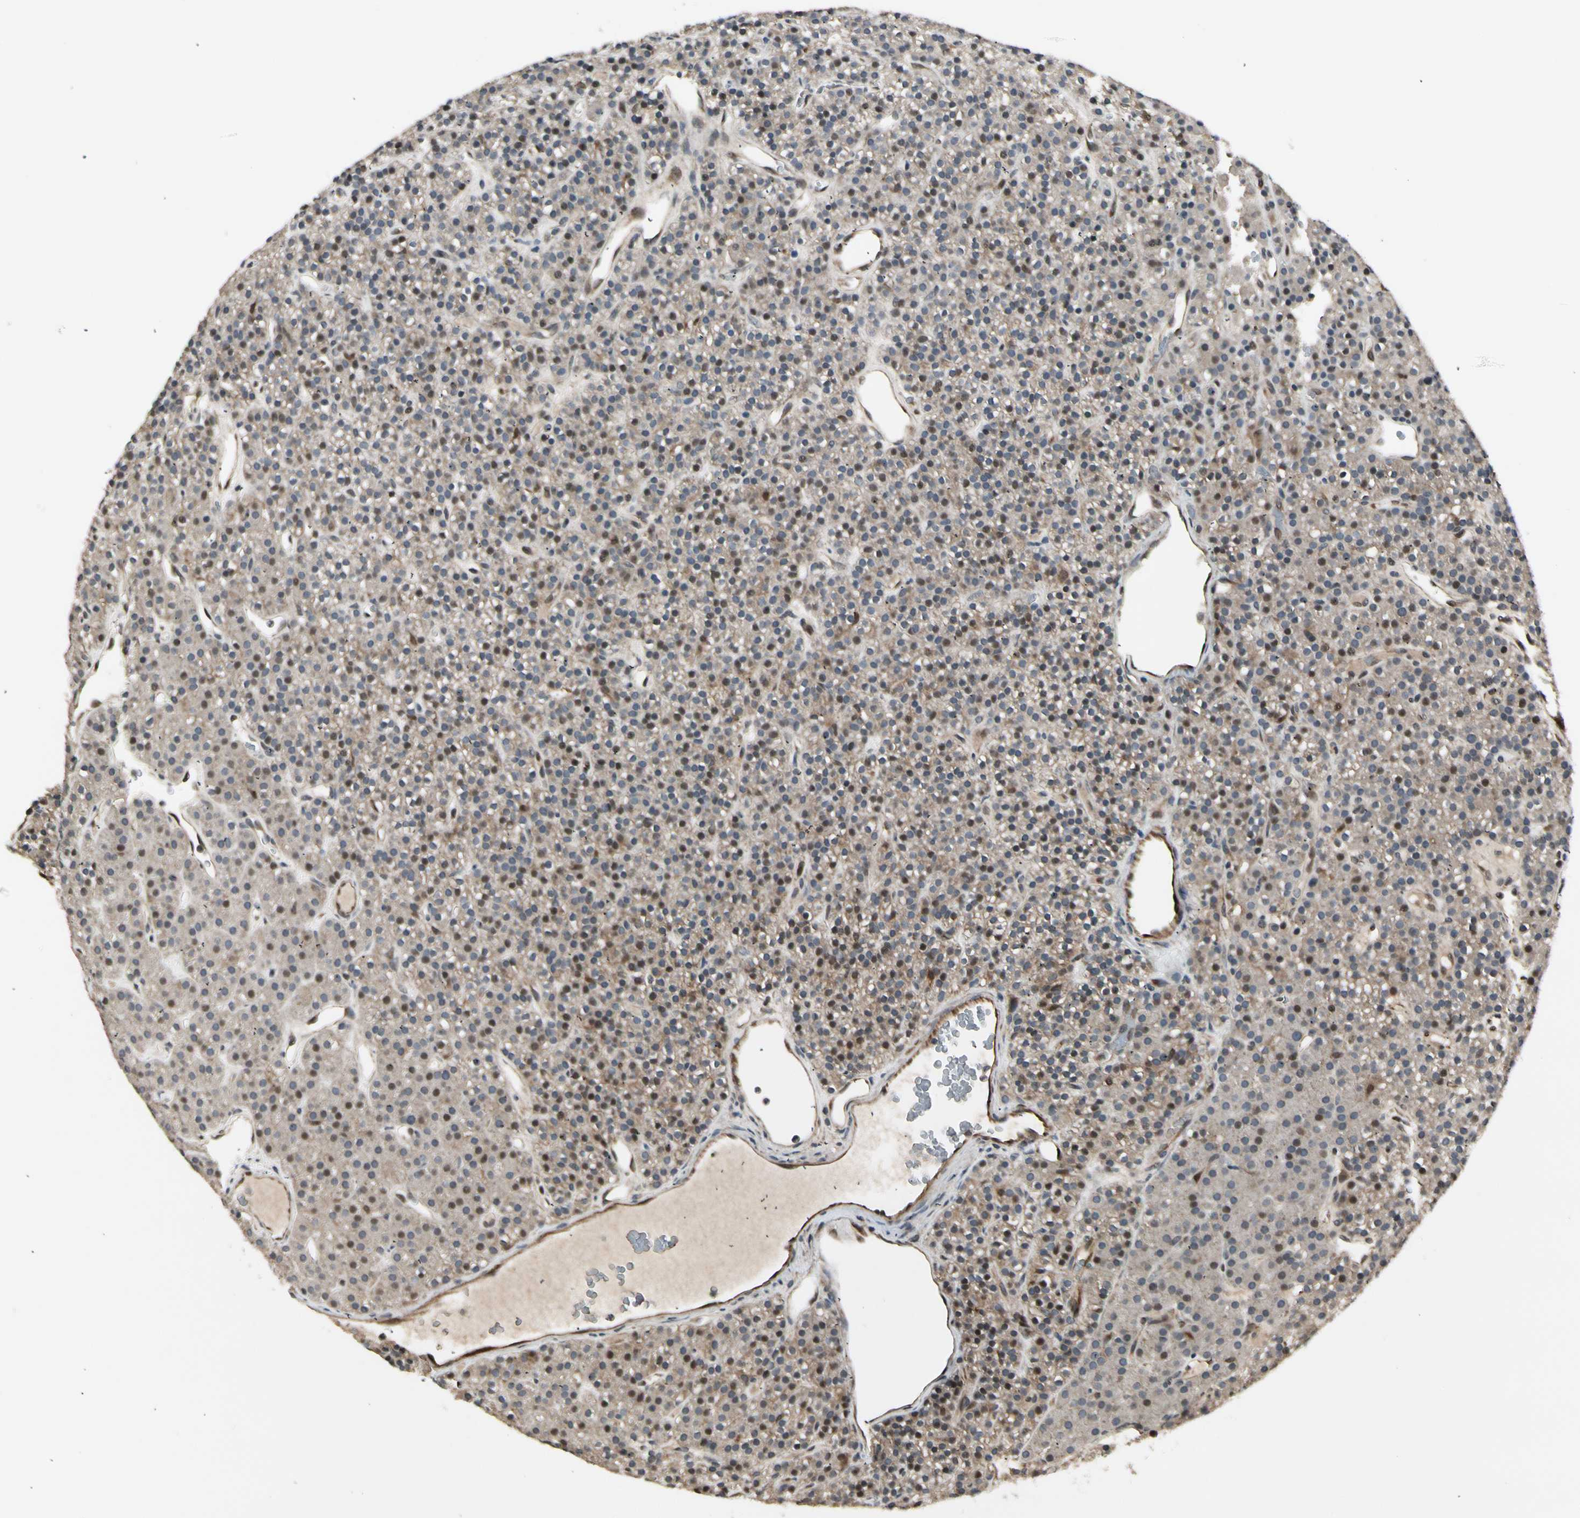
{"staining": {"intensity": "moderate", "quantity": ">75%", "location": "cytoplasmic/membranous,nuclear"}, "tissue": "parathyroid gland", "cell_type": "Glandular cells", "image_type": "normal", "snomed": [{"axis": "morphology", "description": "Normal tissue, NOS"}, {"axis": "morphology", "description": "Hyperplasia, NOS"}, {"axis": "topography", "description": "Parathyroid gland"}], "caption": "DAB immunohistochemical staining of benign parathyroid gland displays moderate cytoplasmic/membranous,nuclear protein expression in about >75% of glandular cells.", "gene": "SVBP", "patient": {"sex": "male", "age": 44}}